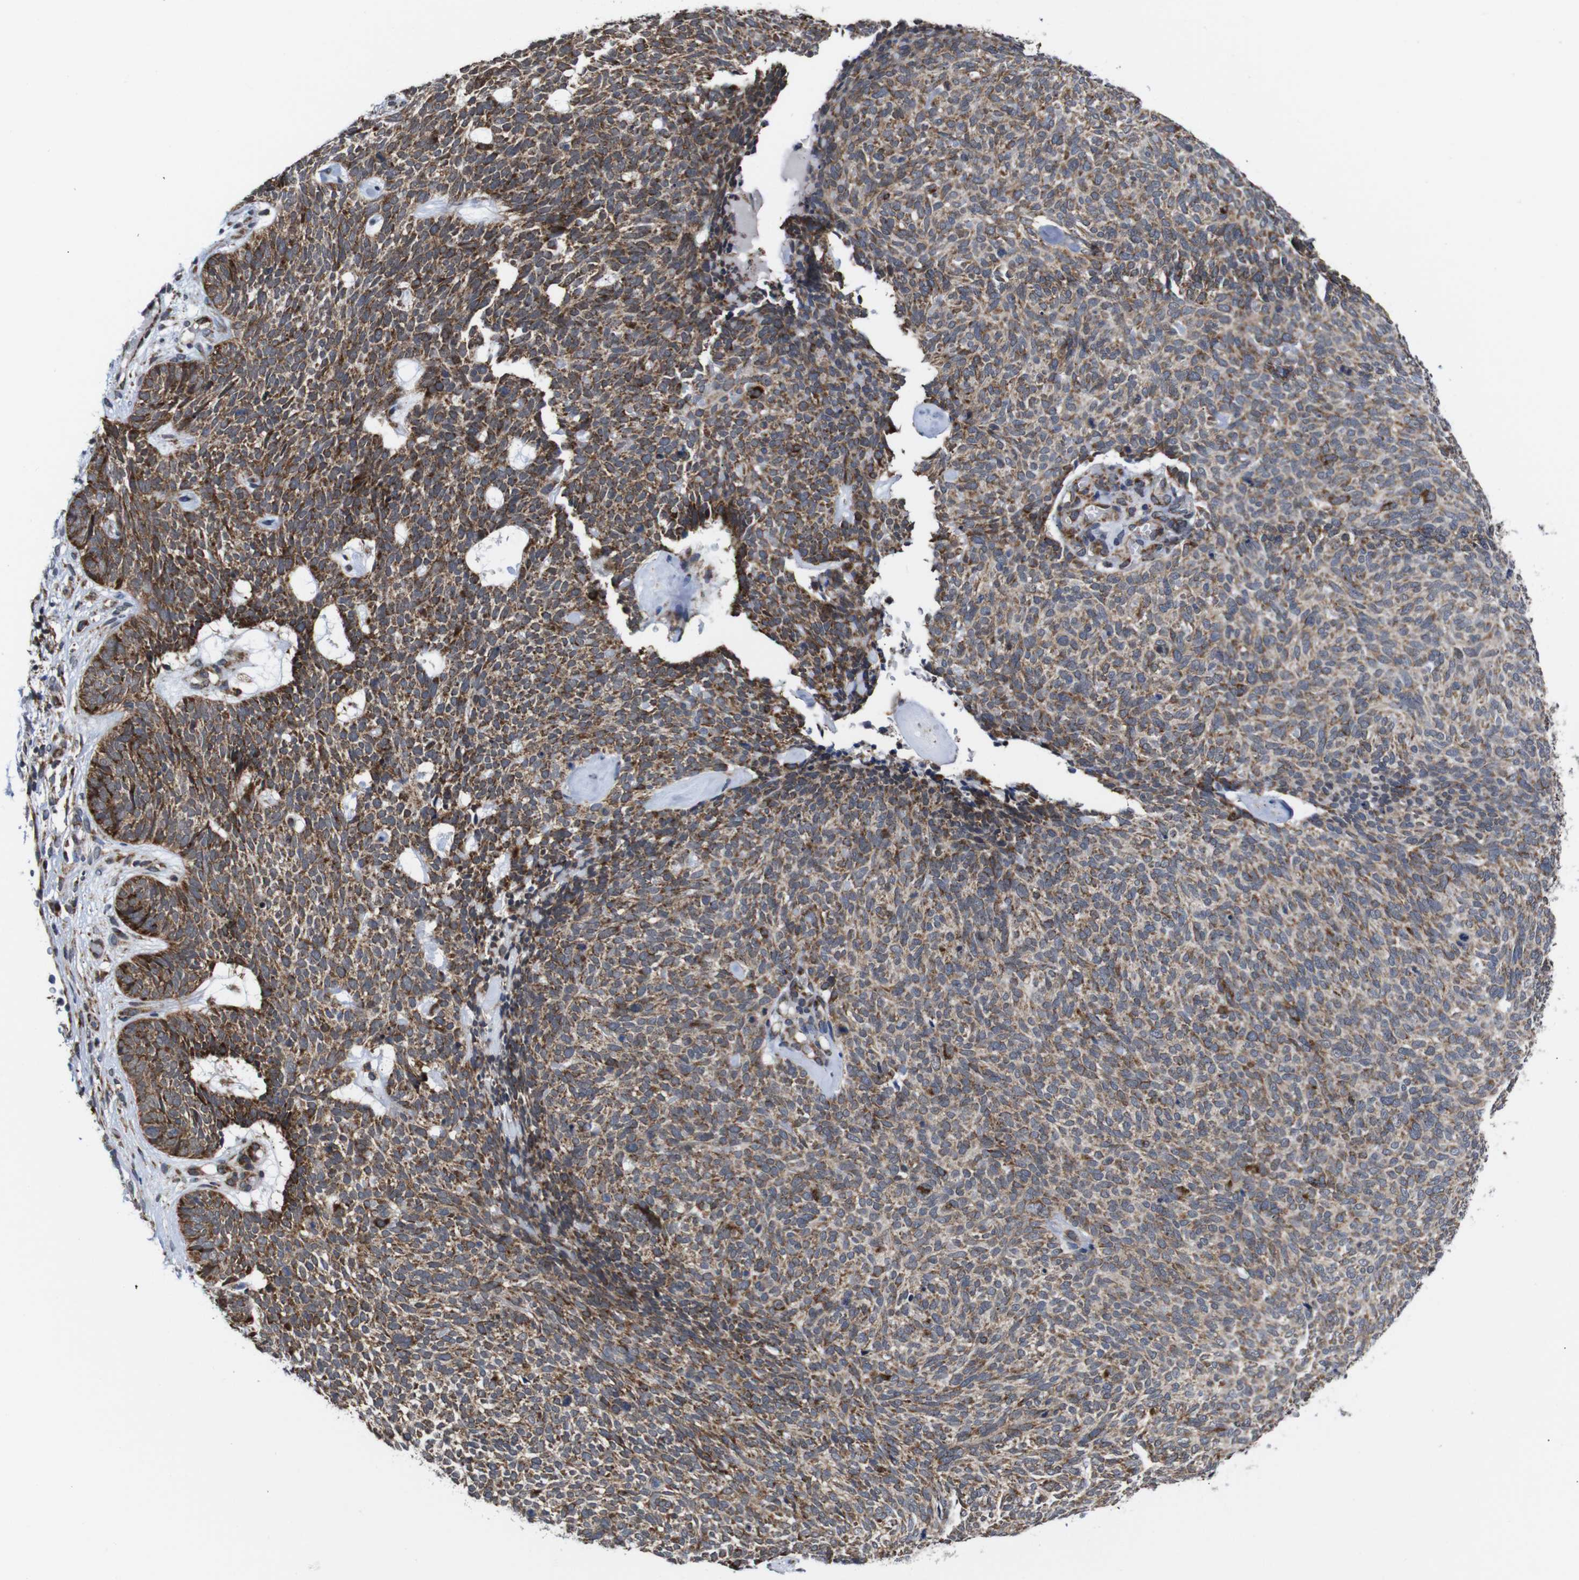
{"staining": {"intensity": "moderate", "quantity": ">75%", "location": "cytoplasmic/membranous"}, "tissue": "skin cancer", "cell_type": "Tumor cells", "image_type": "cancer", "snomed": [{"axis": "morphology", "description": "Basal cell carcinoma"}, {"axis": "topography", "description": "Skin"}], "caption": "Brown immunohistochemical staining in human skin cancer shows moderate cytoplasmic/membranous expression in about >75% of tumor cells. The protein is shown in brown color, while the nuclei are stained blue.", "gene": "C17orf80", "patient": {"sex": "female", "age": 84}}